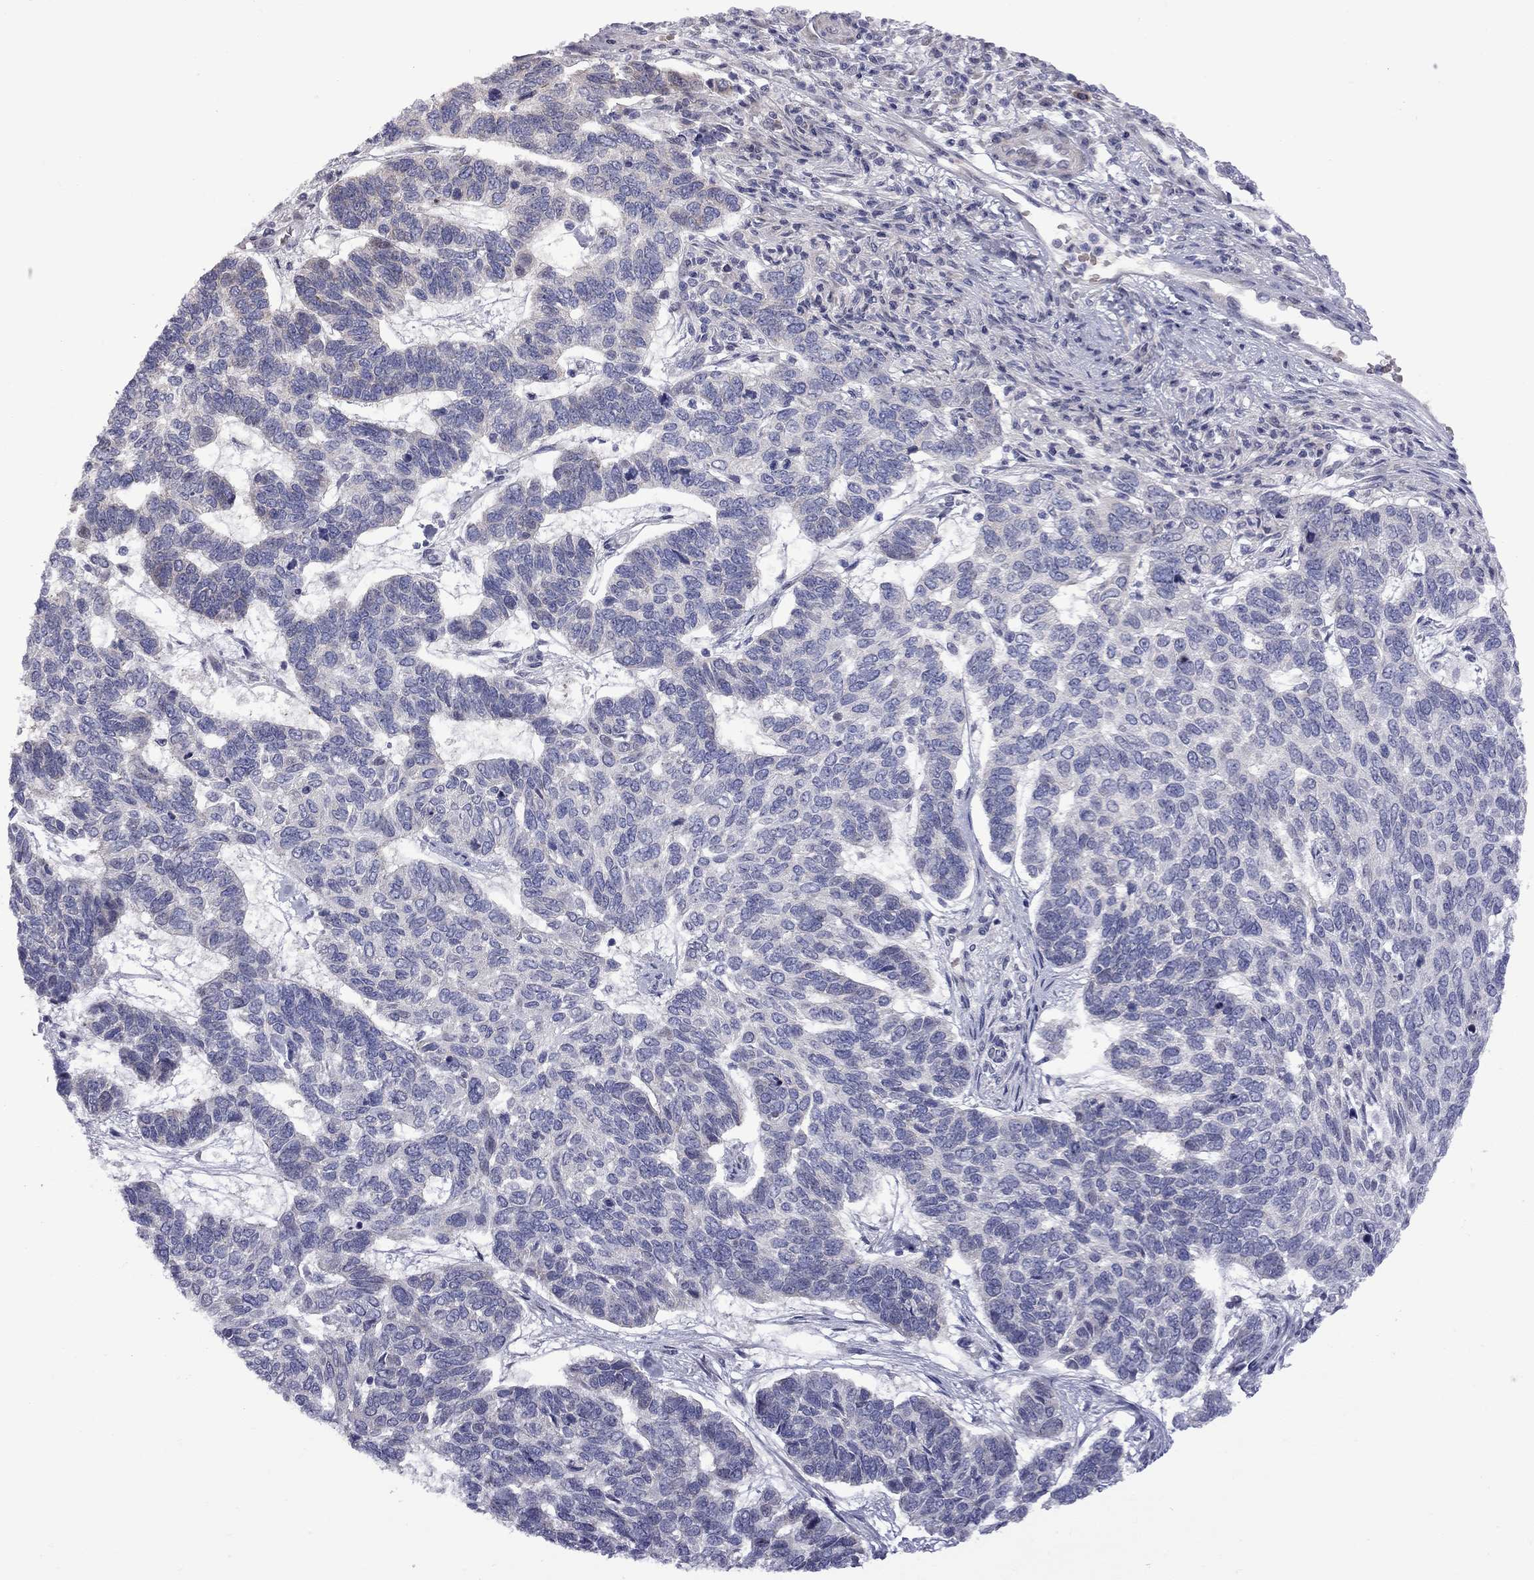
{"staining": {"intensity": "negative", "quantity": "none", "location": "none"}, "tissue": "skin cancer", "cell_type": "Tumor cells", "image_type": "cancer", "snomed": [{"axis": "morphology", "description": "Basal cell carcinoma"}, {"axis": "topography", "description": "Skin"}], "caption": "Basal cell carcinoma (skin) was stained to show a protein in brown. There is no significant expression in tumor cells.", "gene": "NRARP", "patient": {"sex": "female", "age": 65}}